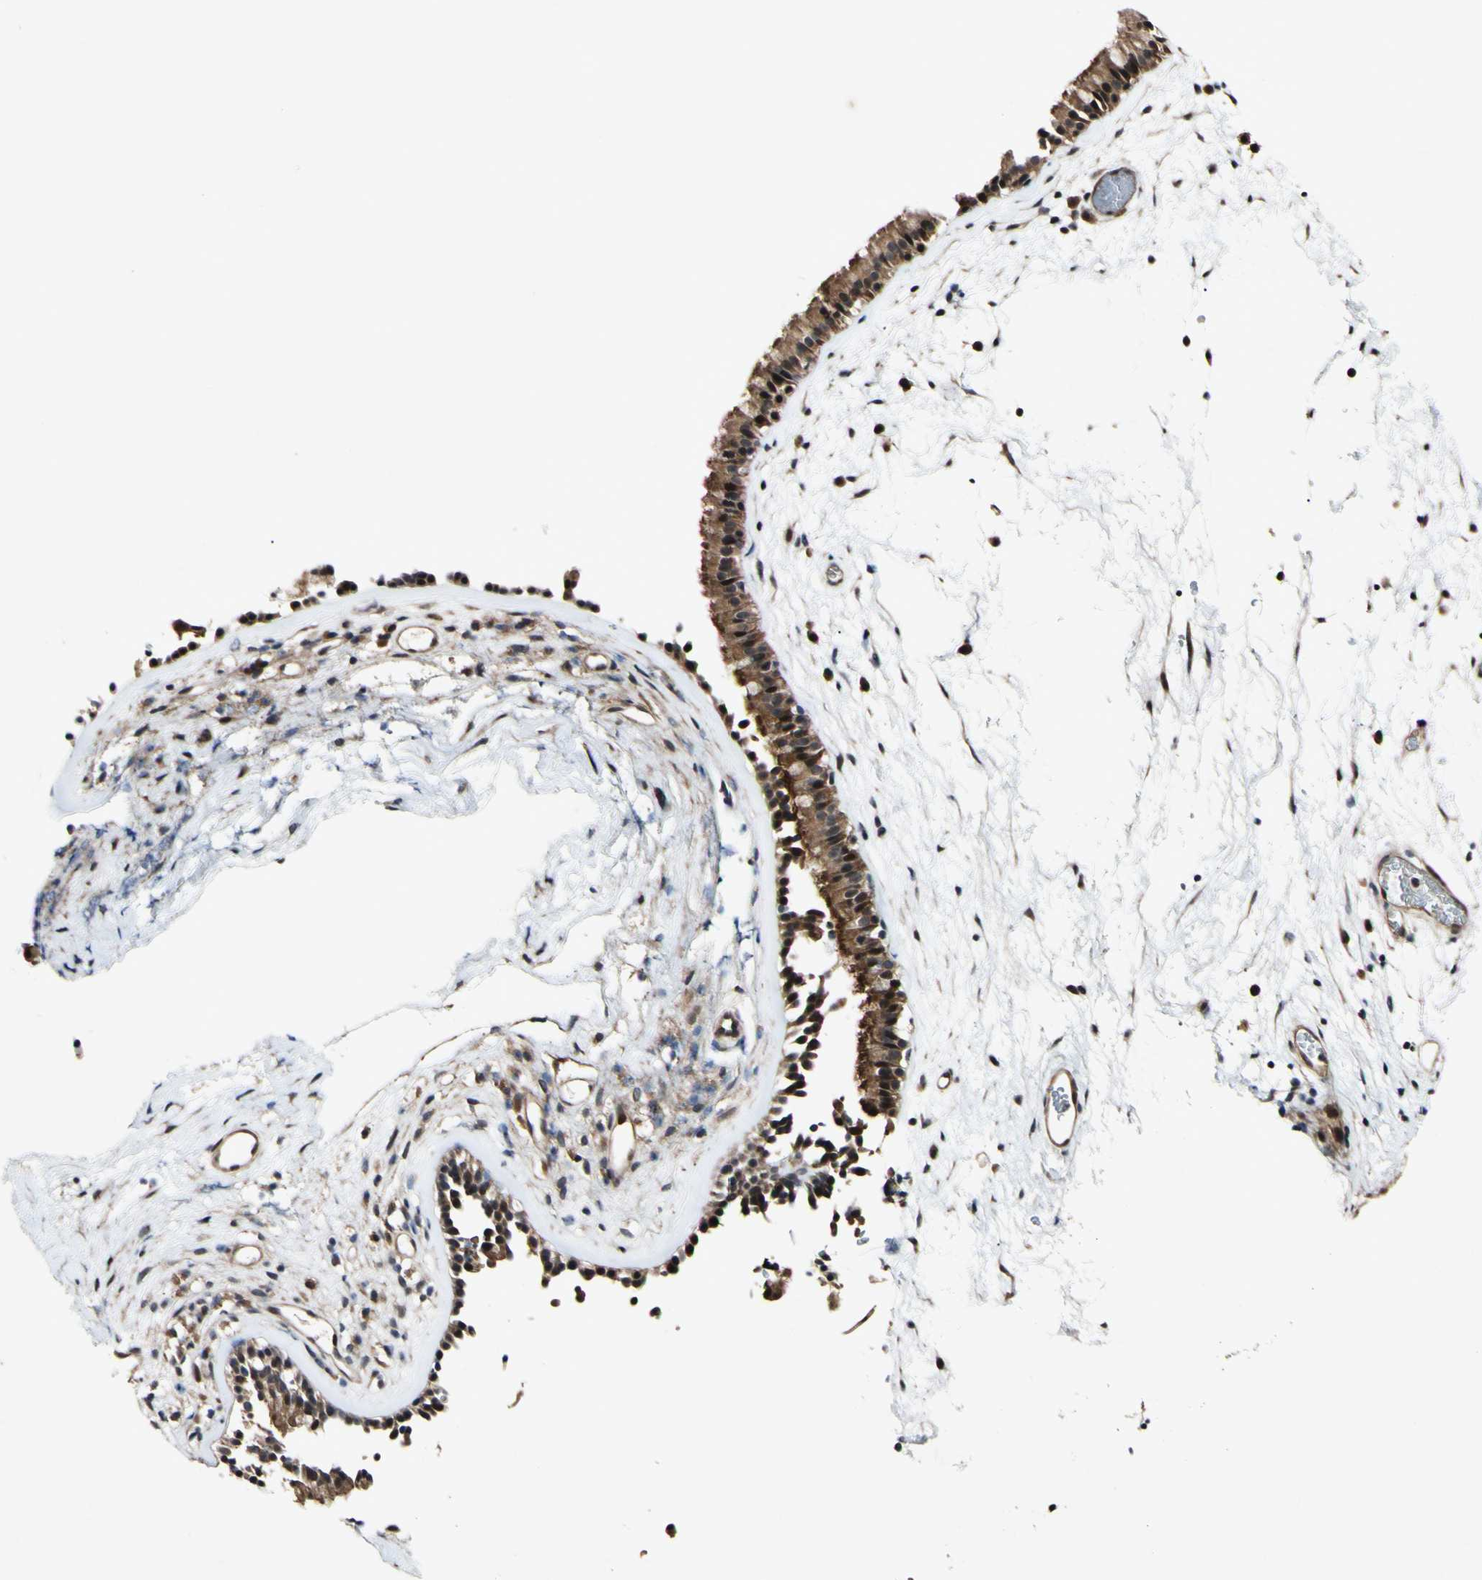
{"staining": {"intensity": "strong", "quantity": ">75%", "location": "cytoplasmic/membranous,nuclear"}, "tissue": "nasopharynx", "cell_type": "Respiratory epithelial cells", "image_type": "normal", "snomed": [{"axis": "morphology", "description": "Normal tissue, NOS"}, {"axis": "morphology", "description": "Inflammation, NOS"}, {"axis": "topography", "description": "Nasopharynx"}], "caption": "The immunohistochemical stain highlights strong cytoplasmic/membranous,nuclear staining in respiratory epithelial cells of unremarkable nasopharynx. (DAB (3,3'-diaminobenzidine) = brown stain, brightfield microscopy at high magnification).", "gene": "CSNK1E", "patient": {"sex": "male", "age": 48}}